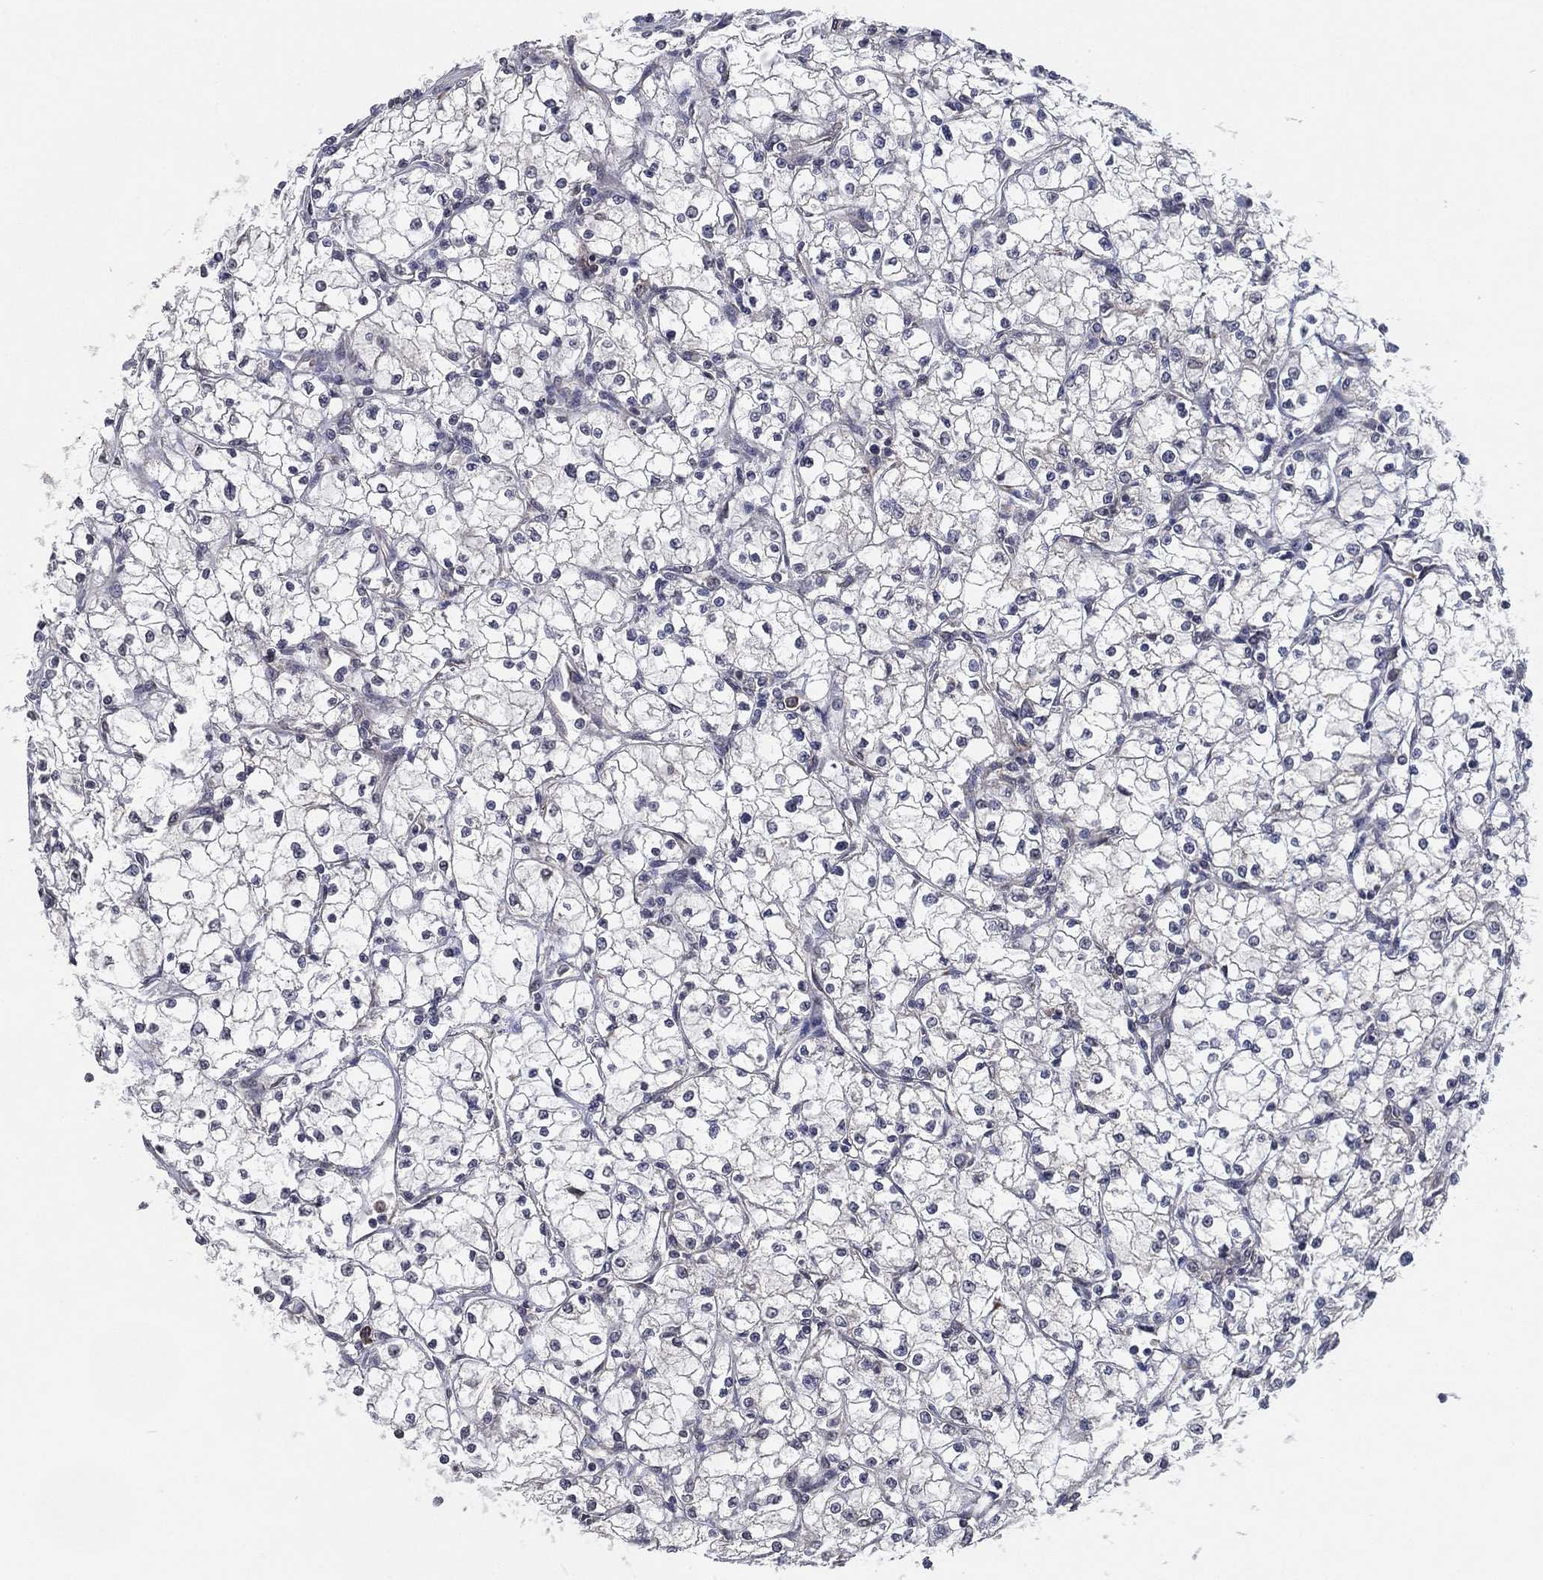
{"staining": {"intensity": "negative", "quantity": "none", "location": "none"}, "tissue": "renal cancer", "cell_type": "Tumor cells", "image_type": "cancer", "snomed": [{"axis": "morphology", "description": "Adenocarcinoma, NOS"}, {"axis": "topography", "description": "Kidney"}], "caption": "IHC histopathology image of renal cancer stained for a protein (brown), which displays no expression in tumor cells.", "gene": "FAM104A", "patient": {"sex": "male", "age": 67}}